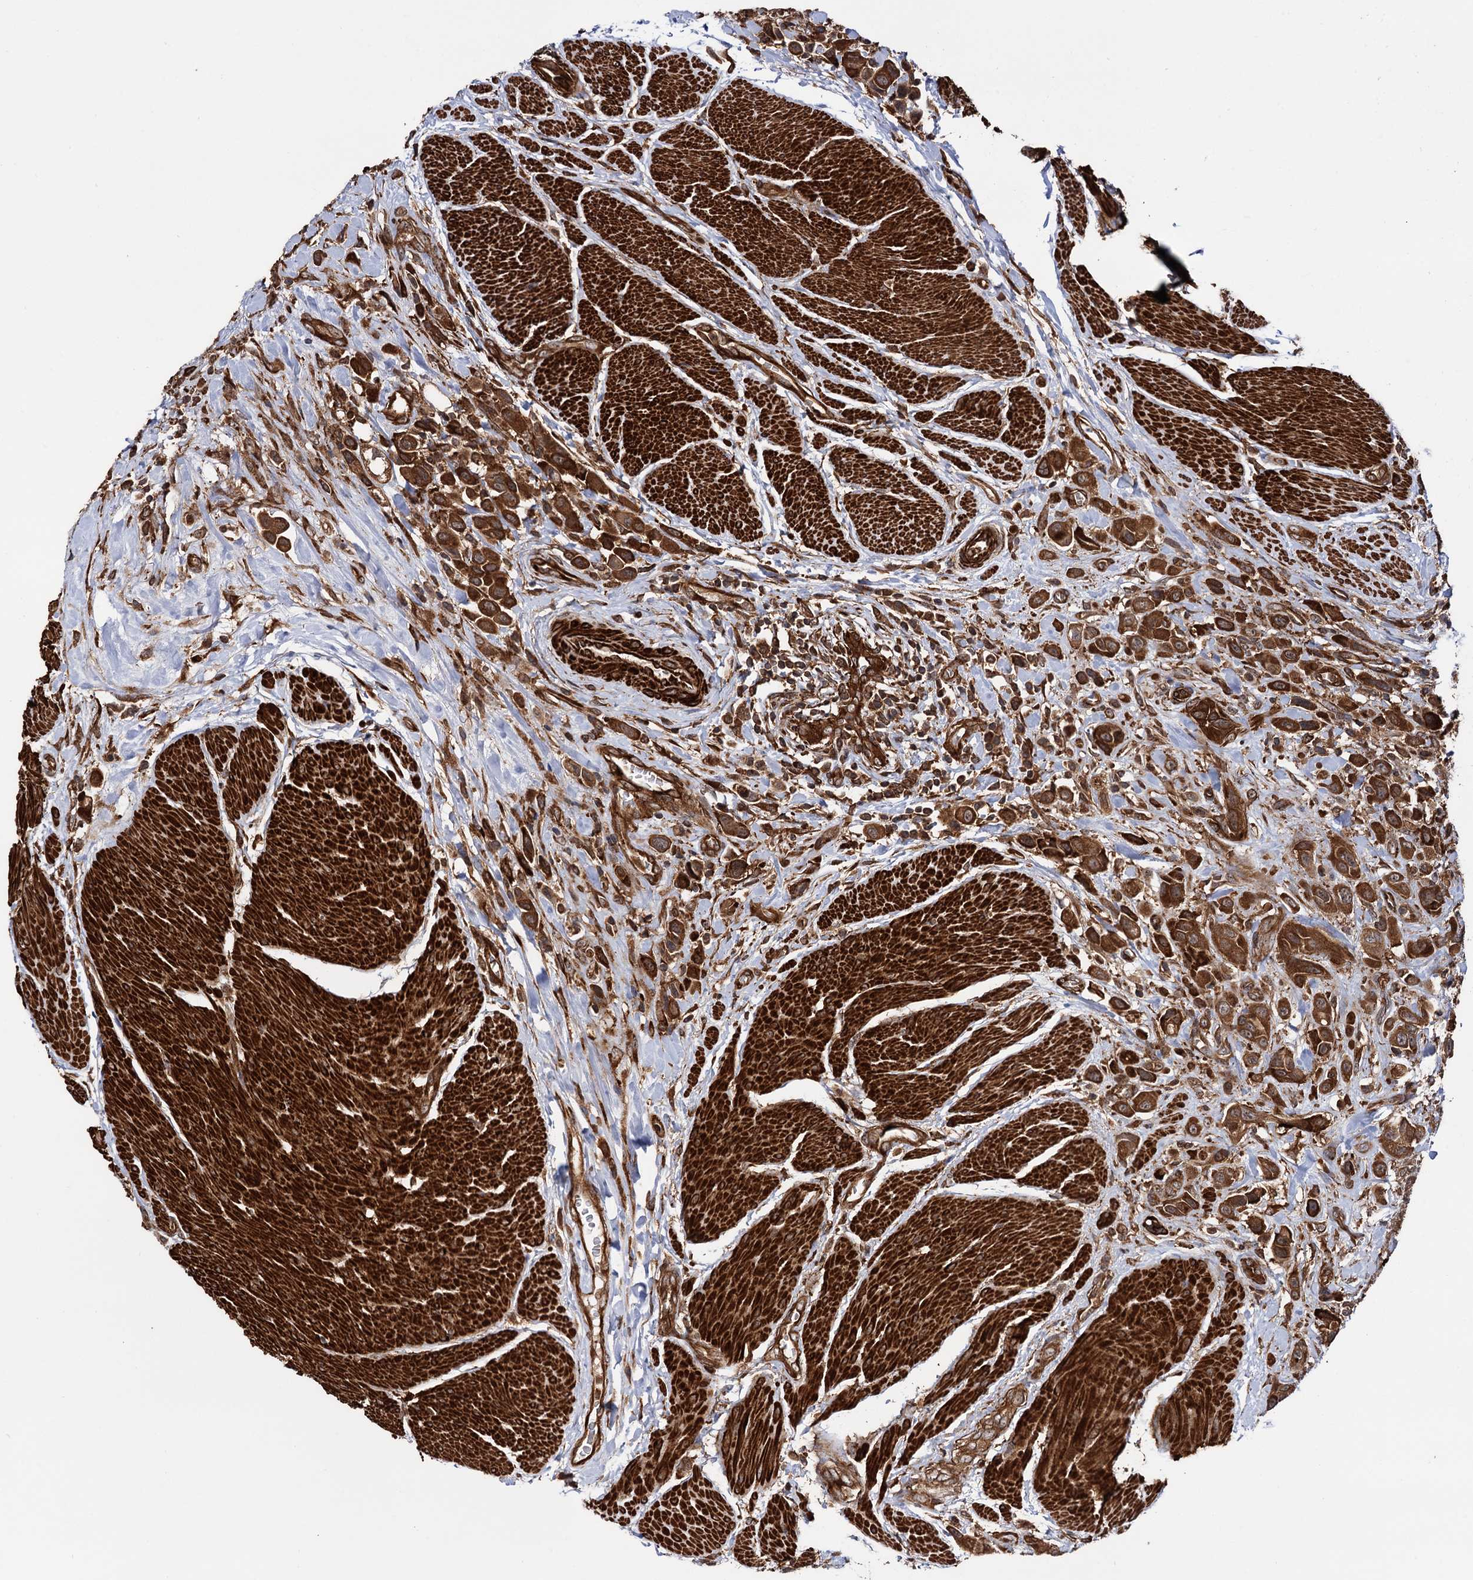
{"staining": {"intensity": "strong", "quantity": ">75%", "location": "cytoplasmic/membranous"}, "tissue": "urothelial cancer", "cell_type": "Tumor cells", "image_type": "cancer", "snomed": [{"axis": "morphology", "description": "Urothelial carcinoma, High grade"}, {"axis": "topography", "description": "Urinary bladder"}], "caption": "A brown stain shows strong cytoplasmic/membranous positivity of a protein in human urothelial cancer tumor cells.", "gene": "ATP8B4", "patient": {"sex": "male", "age": 50}}